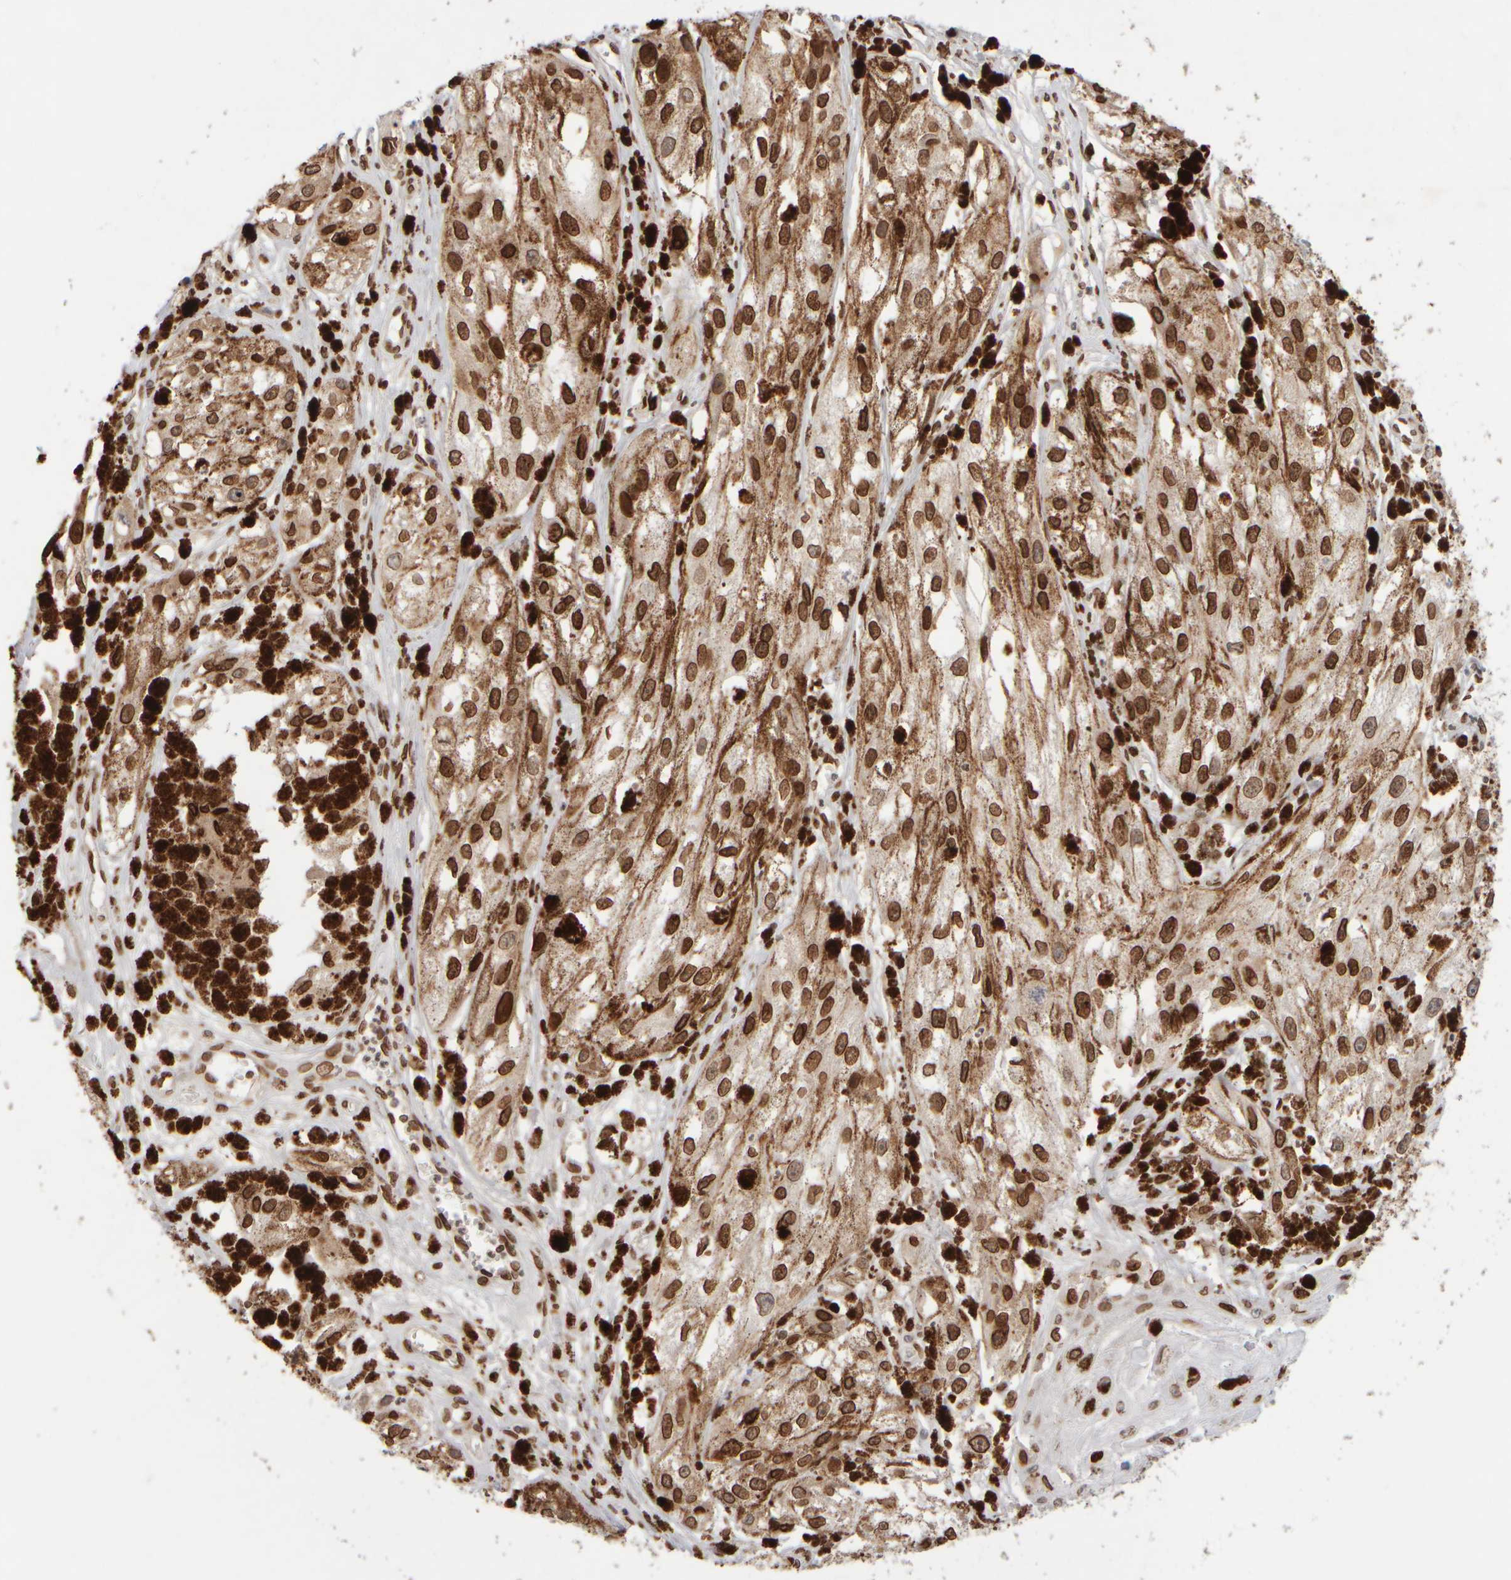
{"staining": {"intensity": "strong", "quantity": ">75%", "location": "cytoplasmic/membranous,nuclear"}, "tissue": "melanoma", "cell_type": "Tumor cells", "image_type": "cancer", "snomed": [{"axis": "morphology", "description": "Malignant melanoma, NOS"}, {"axis": "topography", "description": "Skin"}], "caption": "Protein staining of melanoma tissue reveals strong cytoplasmic/membranous and nuclear positivity in approximately >75% of tumor cells.", "gene": "ZC3HC1", "patient": {"sex": "male", "age": 88}}